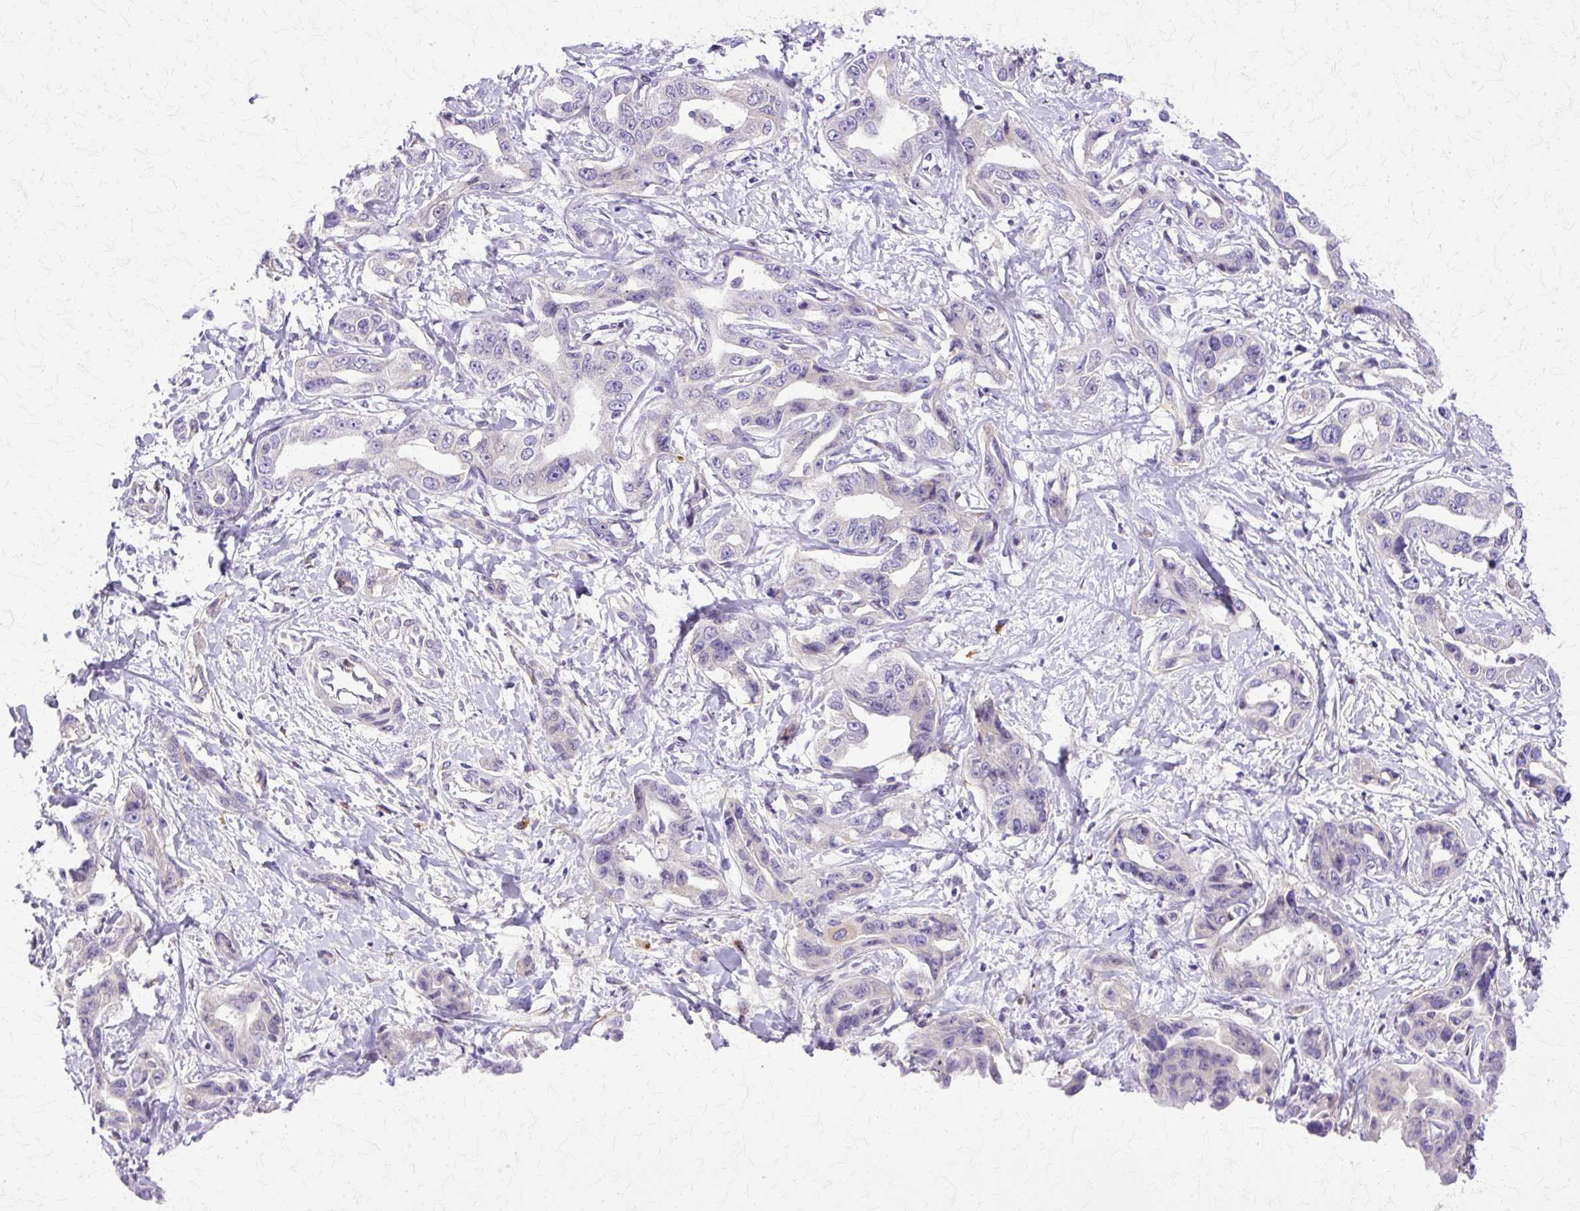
{"staining": {"intensity": "negative", "quantity": "none", "location": "none"}, "tissue": "liver cancer", "cell_type": "Tumor cells", "image_type": "cancer", "snomed": [{"axis": "morphology", "description": "Cholangiocarcinoma"}, {"axis": "topography", "description": "Liver"}], "caption": "Immunohistochemistry (IHC) micrograph of neoplastic tissue: human liver cancer (cholangiocarcinoma) stained with DAB (3,3'-diaminobenzidine) reveals no significant protein positivity in tumor cells.", "gene": "TBC1D3G", "patient": {"sex": "male", "age": 59}}